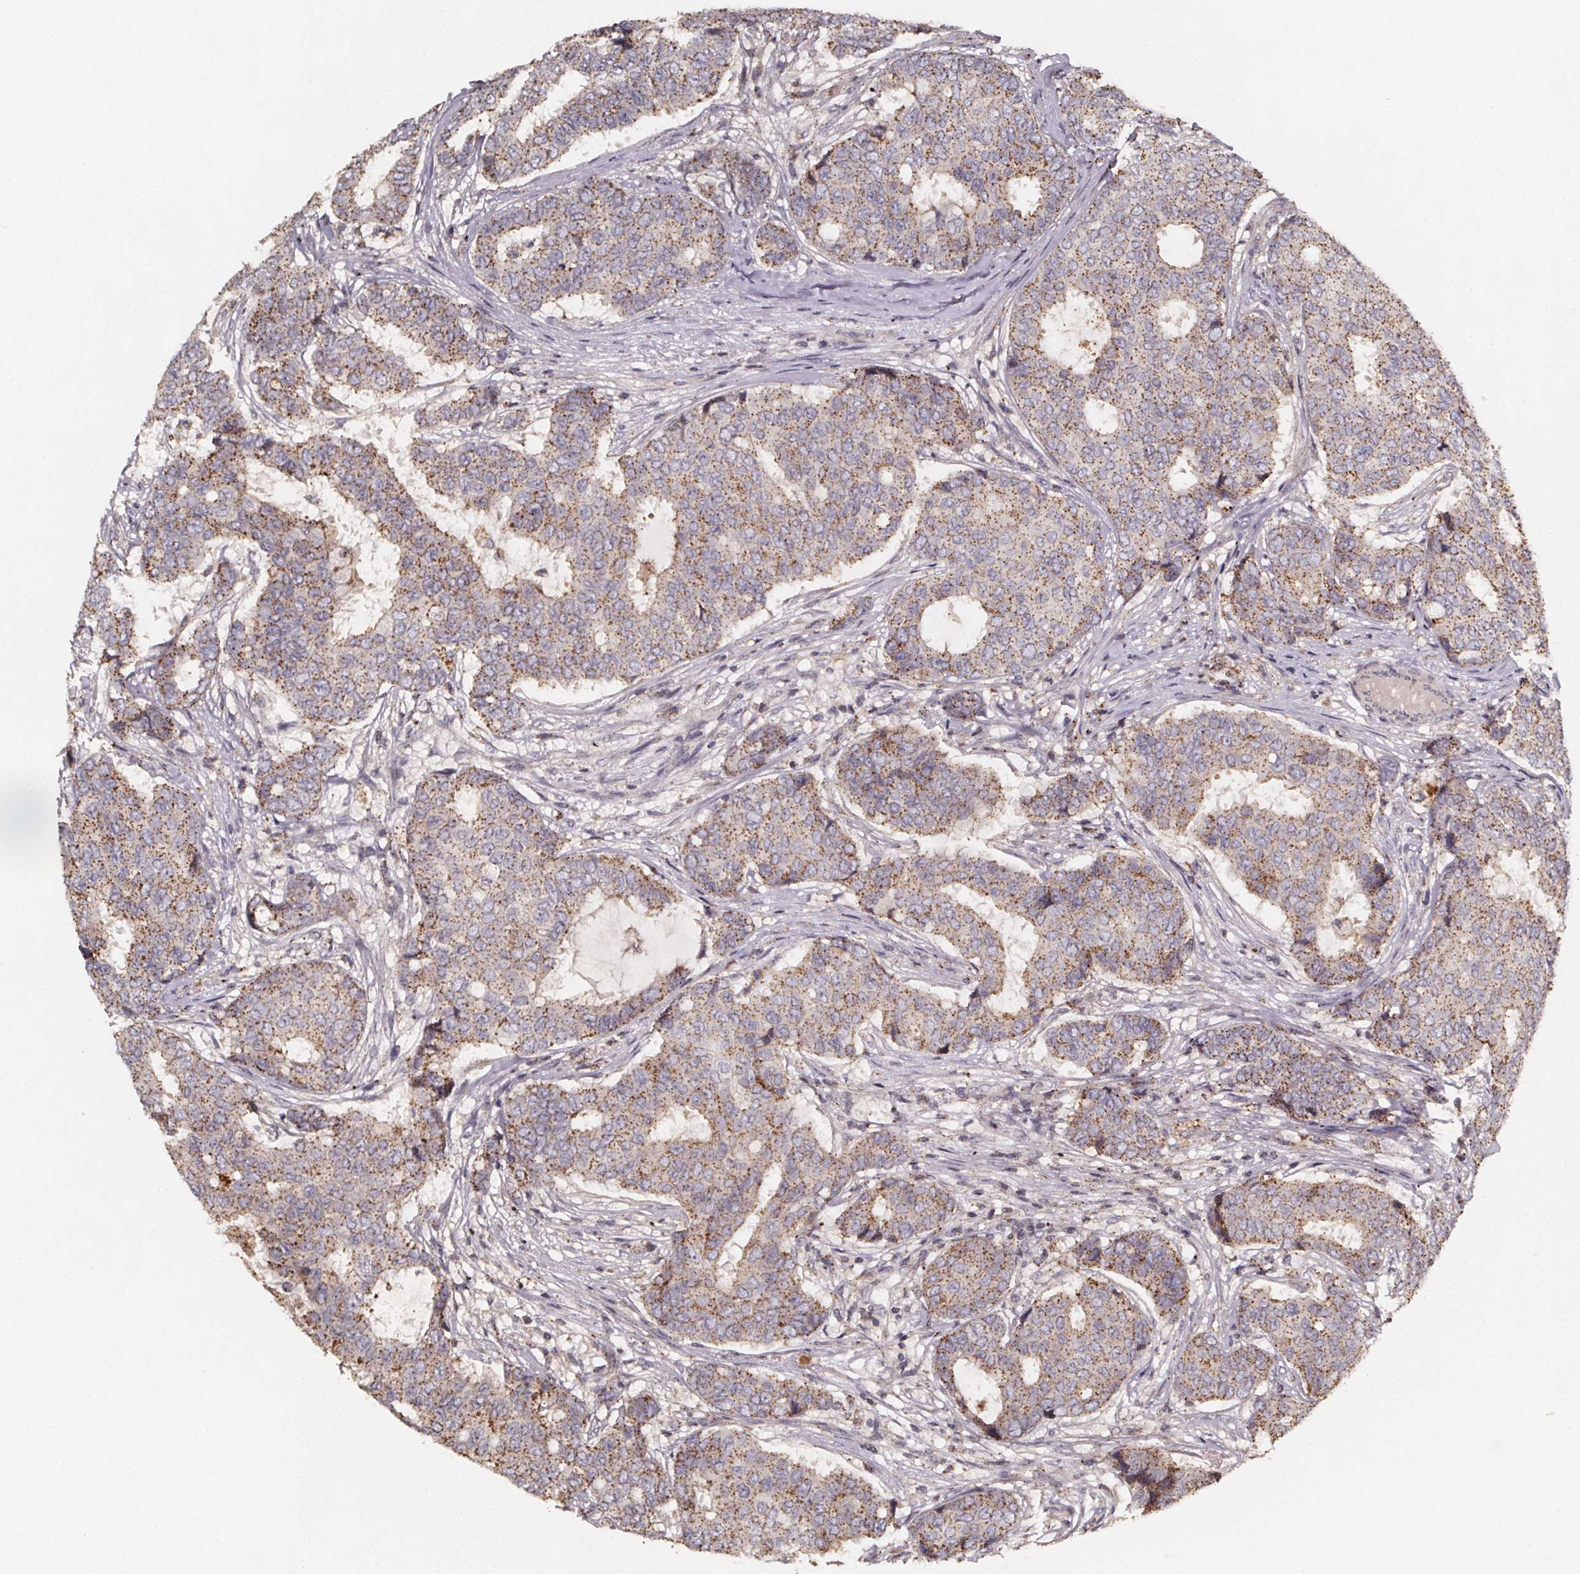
{"staining": {"intensity": "moderate", "quantity": "25%-75%", "location": "cytoplasmic/membranous"}, "tissue": "breast cancer", "cell_type": "Tumor cells", "image_type": "cancer", "snomed": [{"axis": "morphology", "description": "Duct carcinoma"}, {"axis": "topography", "description": "Breast"}], "caption": "DAB immunohistochemical staining of breast cancer exhibits moderate cytoplasmic/membranous protein positivity in approximately 25%-75% of tumor cells.", "gene": "ZNF879", "patient": {"sex": "female", "age": 75}}